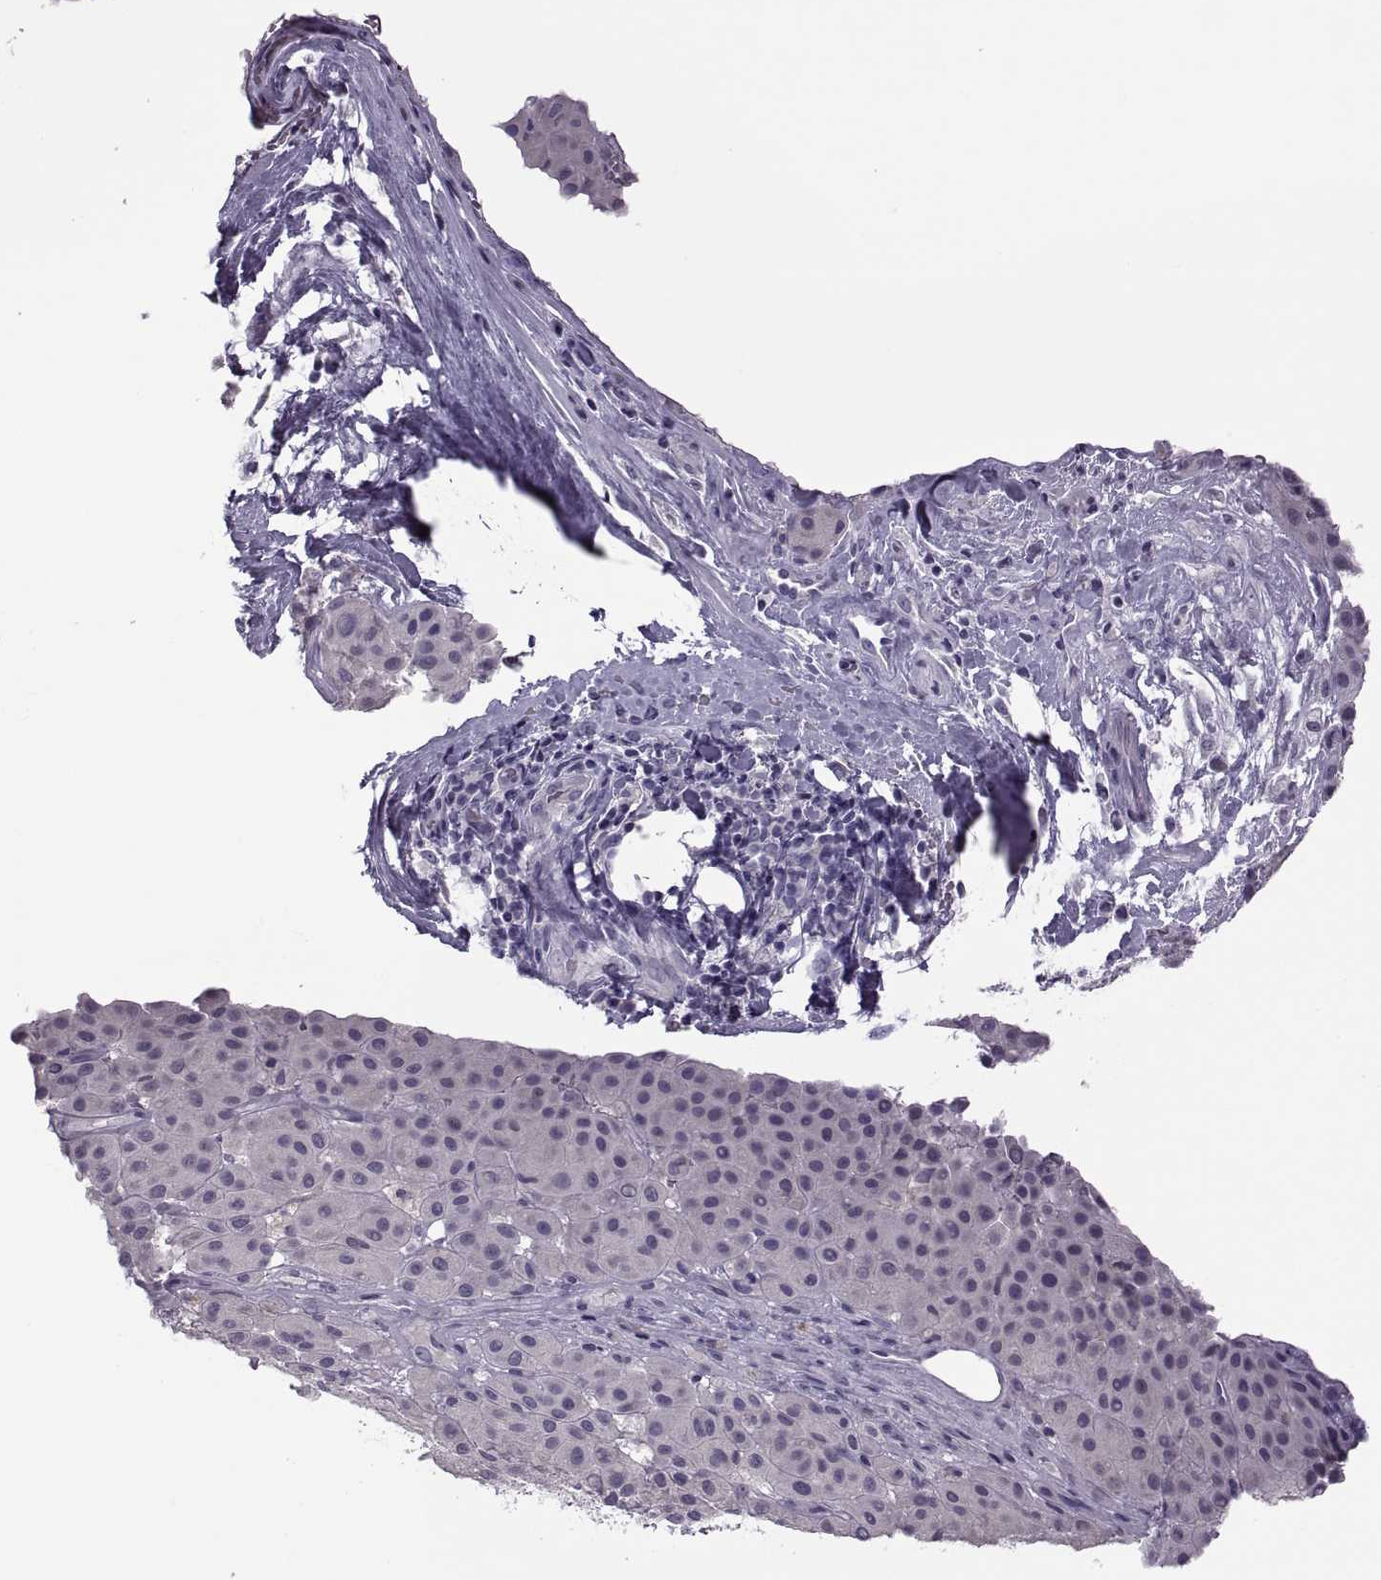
{"staining": {"intensity": "negative", "quantity": "none", "location": "none"}, "tissue": "melanoma", "cell_type": "Tumor cells", "image_type": "cancer", "snomed": [{"axis": "morphology", "description": "Malignant melanoma, Metastatic site"}, {"axis": "topography", "description": "Smooth muscle"}], "caption": "This micrograph is of malignant melanoma (metastatic site) stained with IHC to label a protein in brown with the nuclei are counter-stained blue. There is no expression in tumor cells.", "gene": "RSPH6A", "patient": {"sex": "male", "age": 41}}